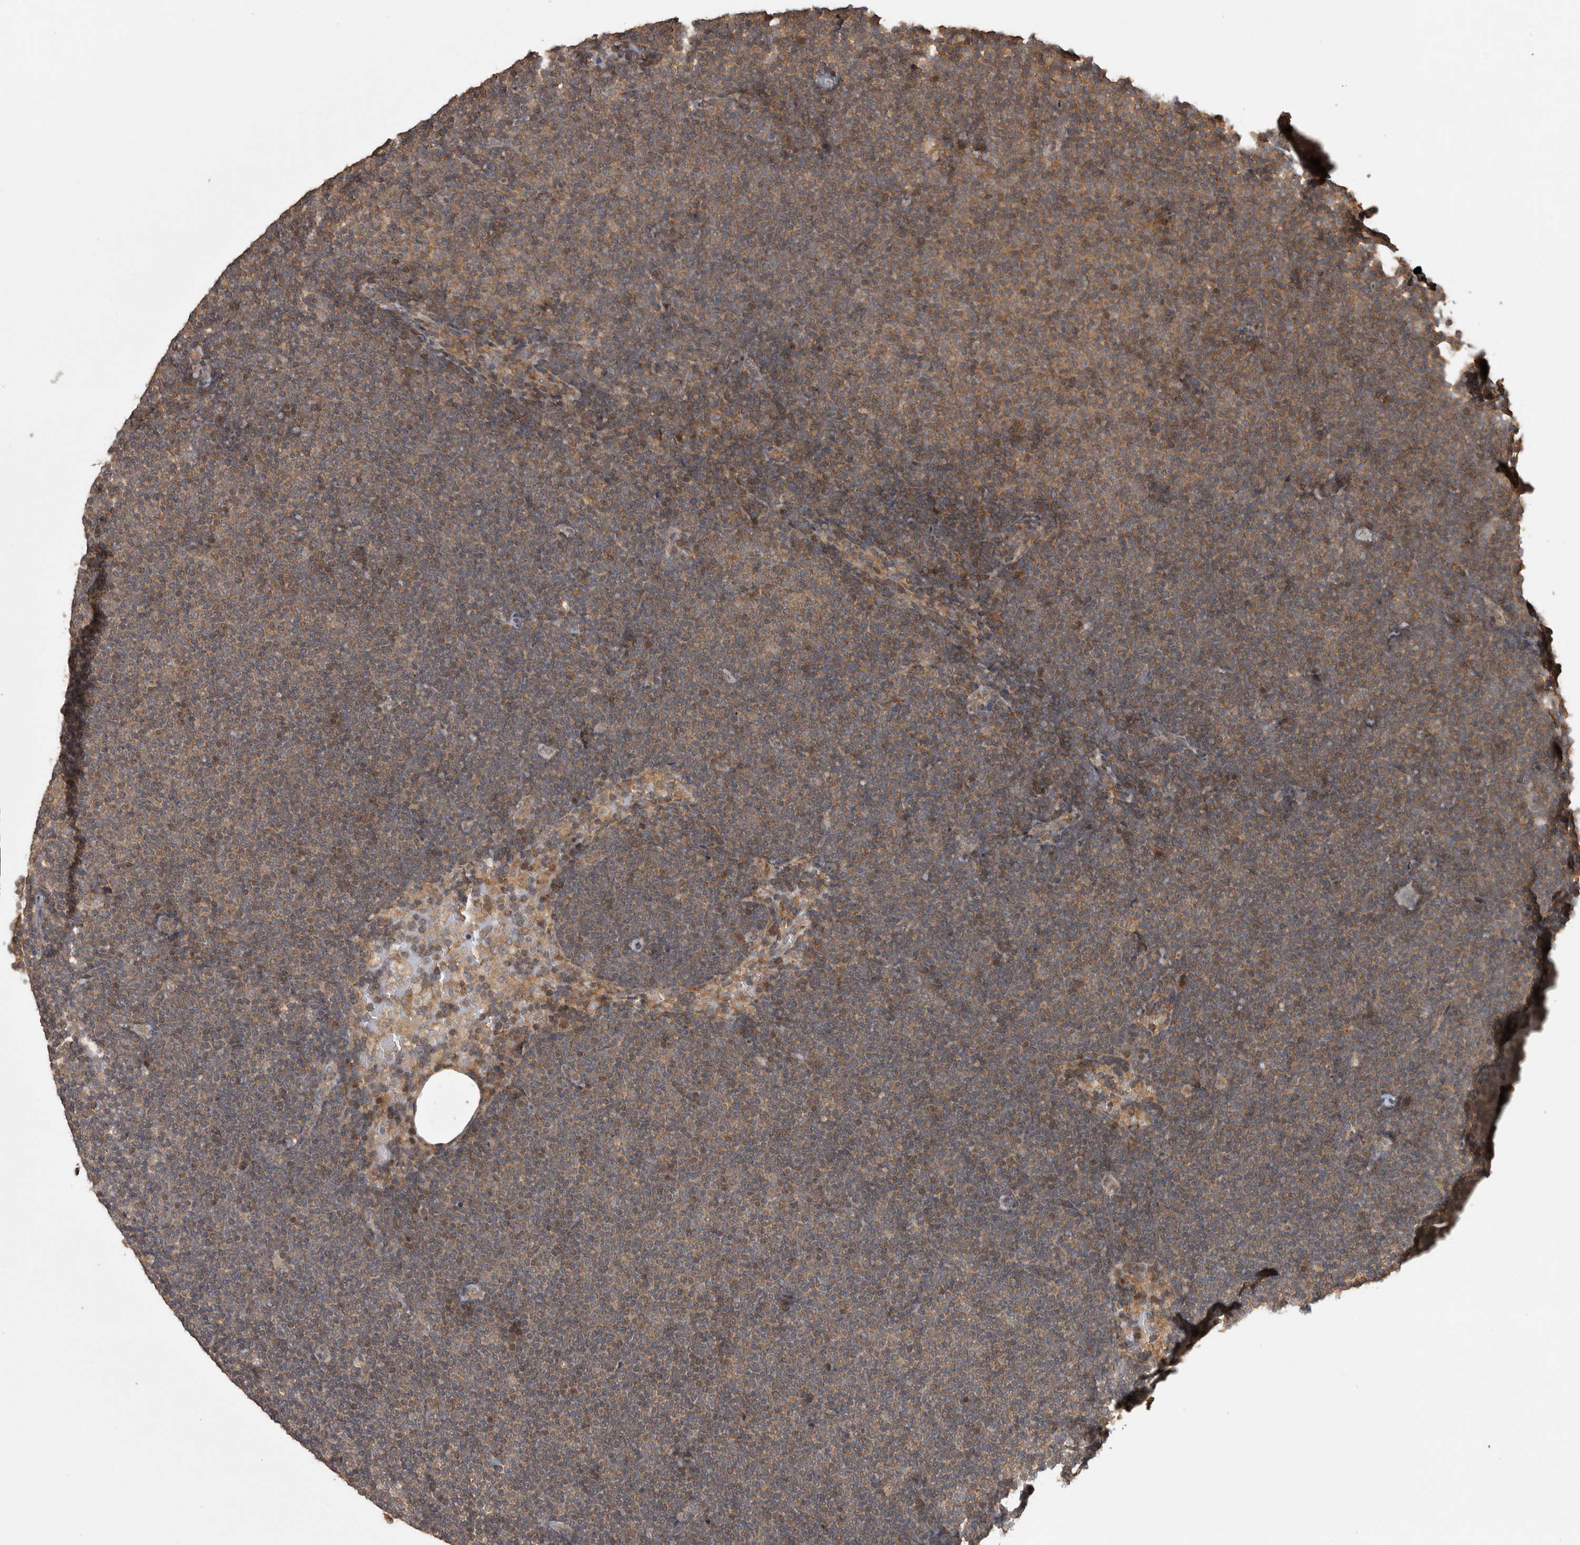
{"staining": {"intensity": "moderate", "quantity": "25%-75%", "location": "cytoplasmic/membranous"}, "tissue": "lymphoma", "cell_type": "Tumor cells", "image_type": "cancer", "snomed": [{"axis": "morphology", "description": "Malignant lymphoma, non-Hodgkin's type, Low grade"}, {"axis": "topography", "description": "Lymph node"}], "caption": "IHC micrograph of low-grade malignant lymphoma, non-Hodgkin's type stained for a protein (brown), which displays medium levels of moderate cytoplasmic/membranous positivity in approximately 25%-75% of tumor cells.", "gene": "ATXN2", "patient": {"sex": "female", "age": 53}}